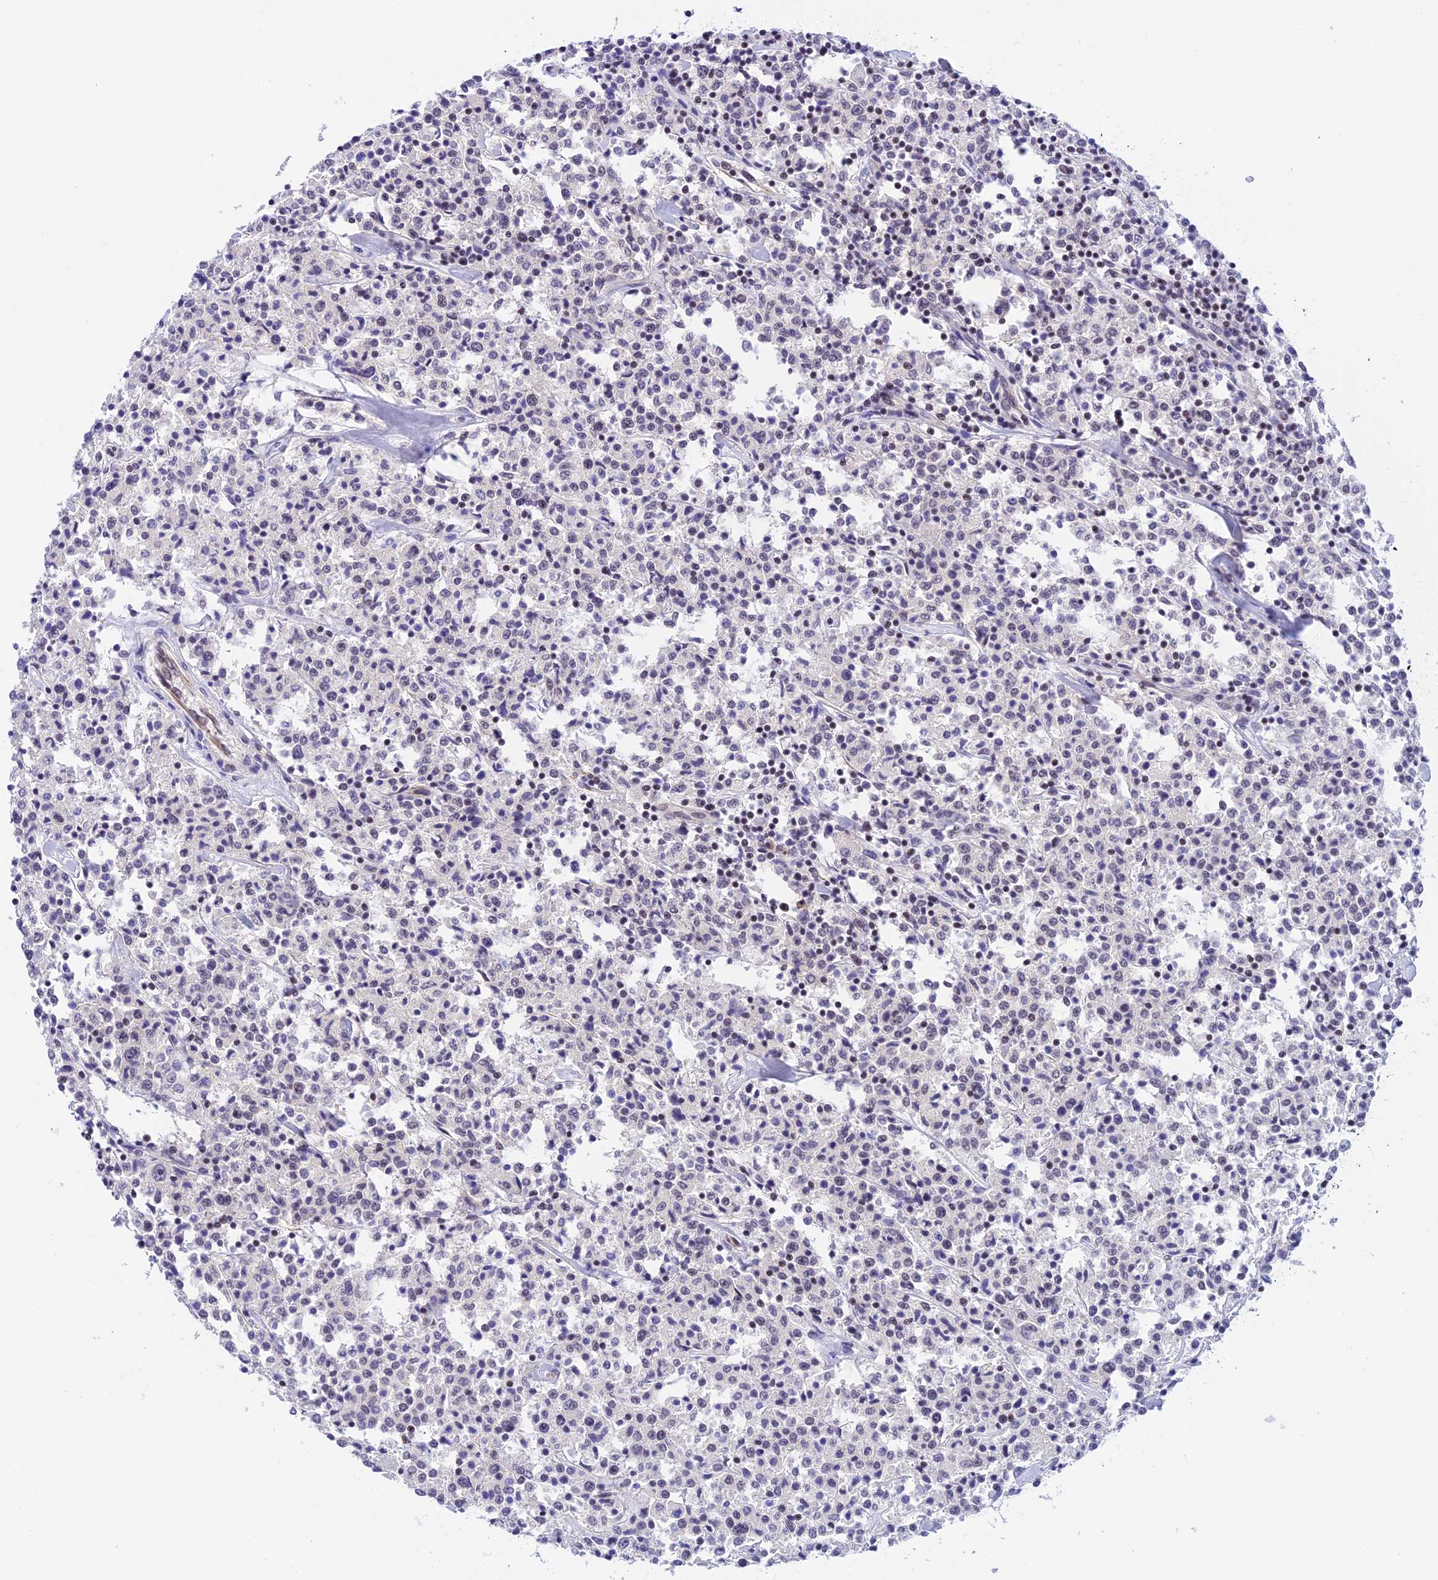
{"staining": {"intensity": "negative", "quantity": "none", "location": "none"}, "tissue": "lymphoma", "cell_type": "Tumor cells", "image_type": "cancer", "snomed": [{"axis": "morphology", "description": "Malignant lymphoma, non-Hodgkin's type, Low grade"}, {"axis": "topography", "description": "Small intestine"}], "caption": "Immunohistochemistry (IHC) micrograph of neoplastic tissue: human low-grade malignant lymphoma, non-Hodgkin's type stained with DAB demonstrates no significant protein staining in tumor cells.", "gene": "THAP11", "patient": {"sex": "female", "age": 59}}